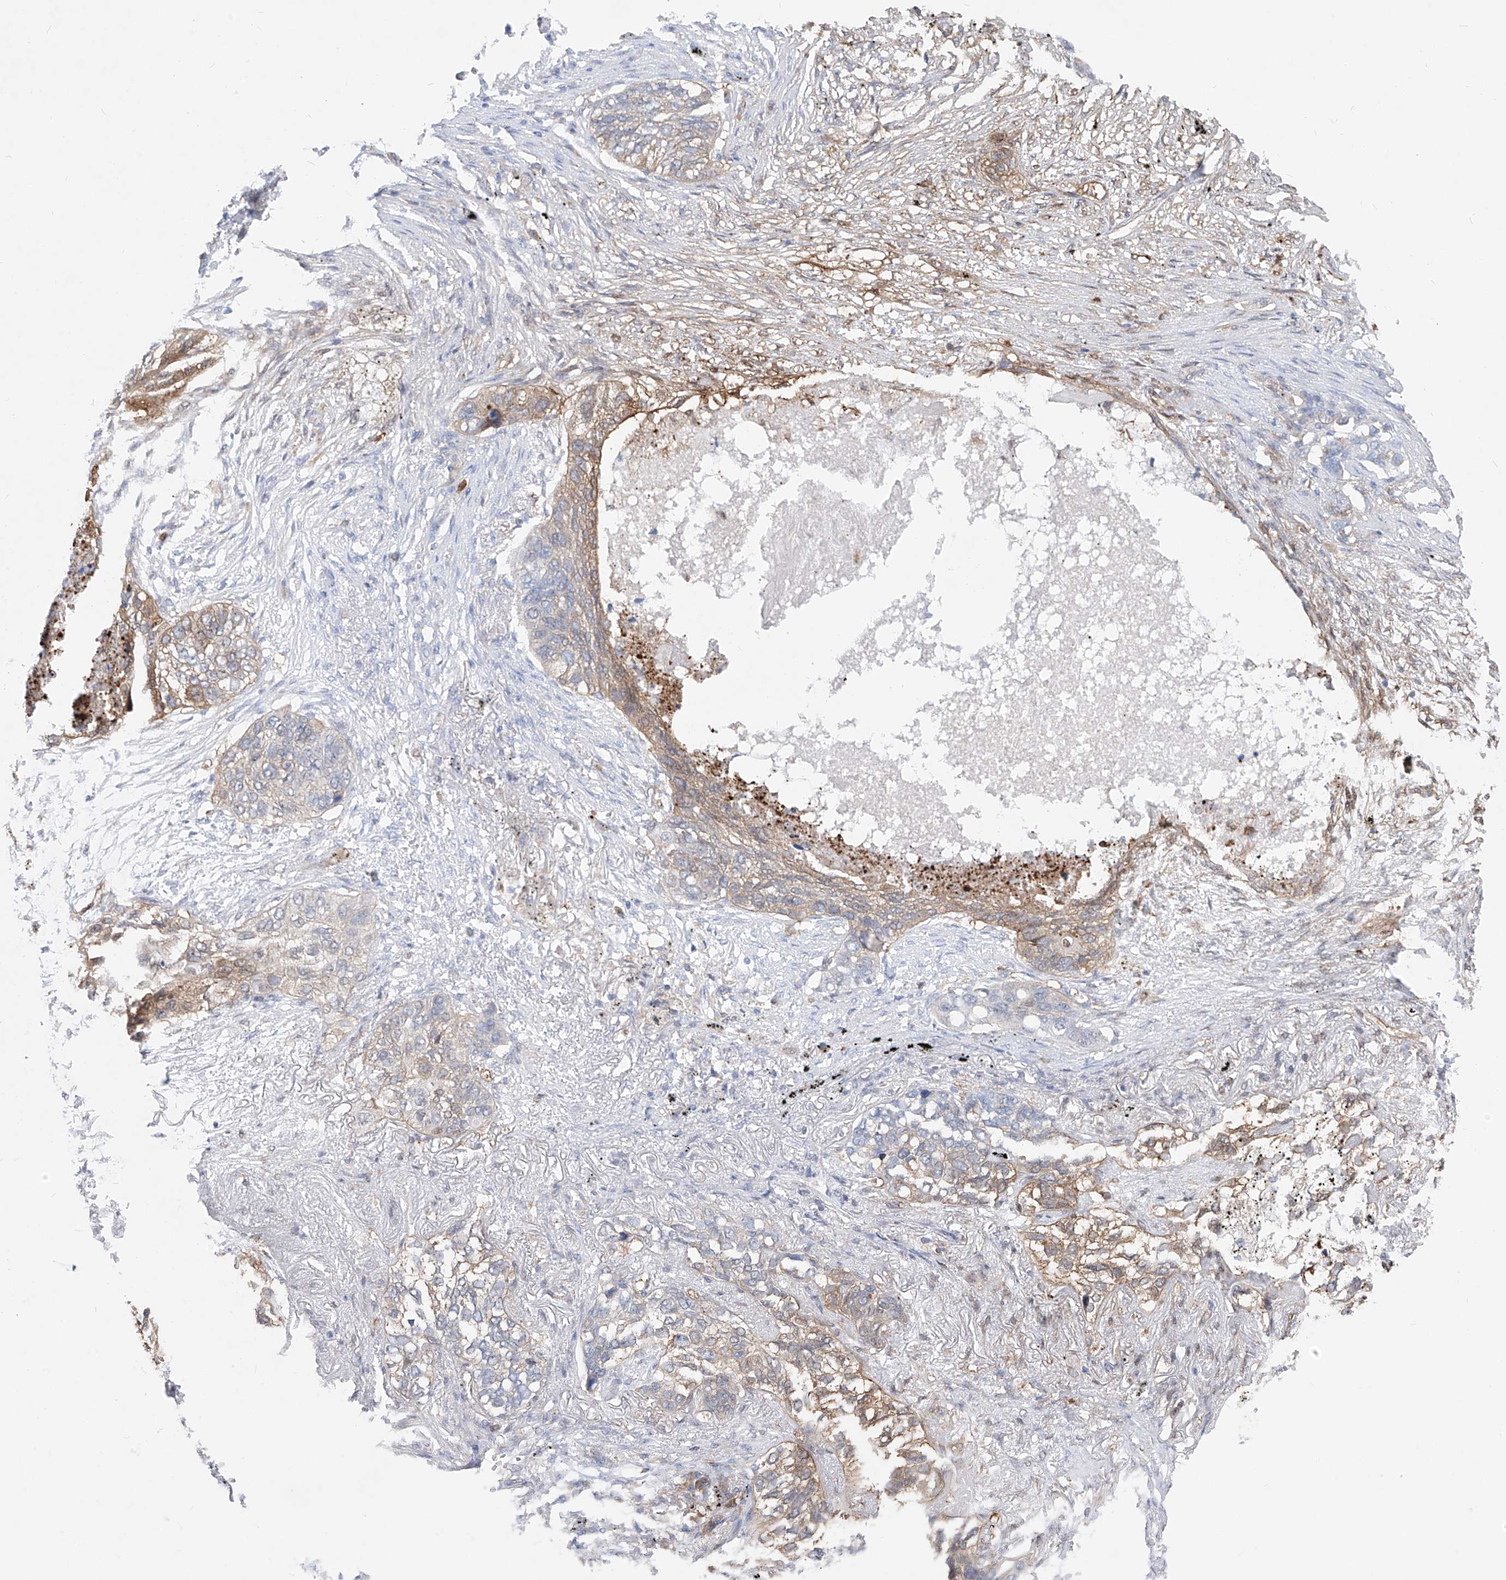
{"staining": {"intensity": "moderate", "quantity": "<25%", "location": "cytoplasmic/membranous"}, "tissue": "lung cancer", "cell_type": "Tumor cells", "image_type": "cancer", "snomed": [{"axis": "morphology", "description": "Squamous cell carcinoma, NOS"}, {"axis": "topography", "description": "Lung"}], "caption": "Human squamous cell carcinoma (lung) stained with a brown dye demonstrates moderate cytoplasmic/membranous positive staining in approximately <25% of tumor cells.", "gene": "UFL1", "patient": {"sex": "female", "age": 63}}